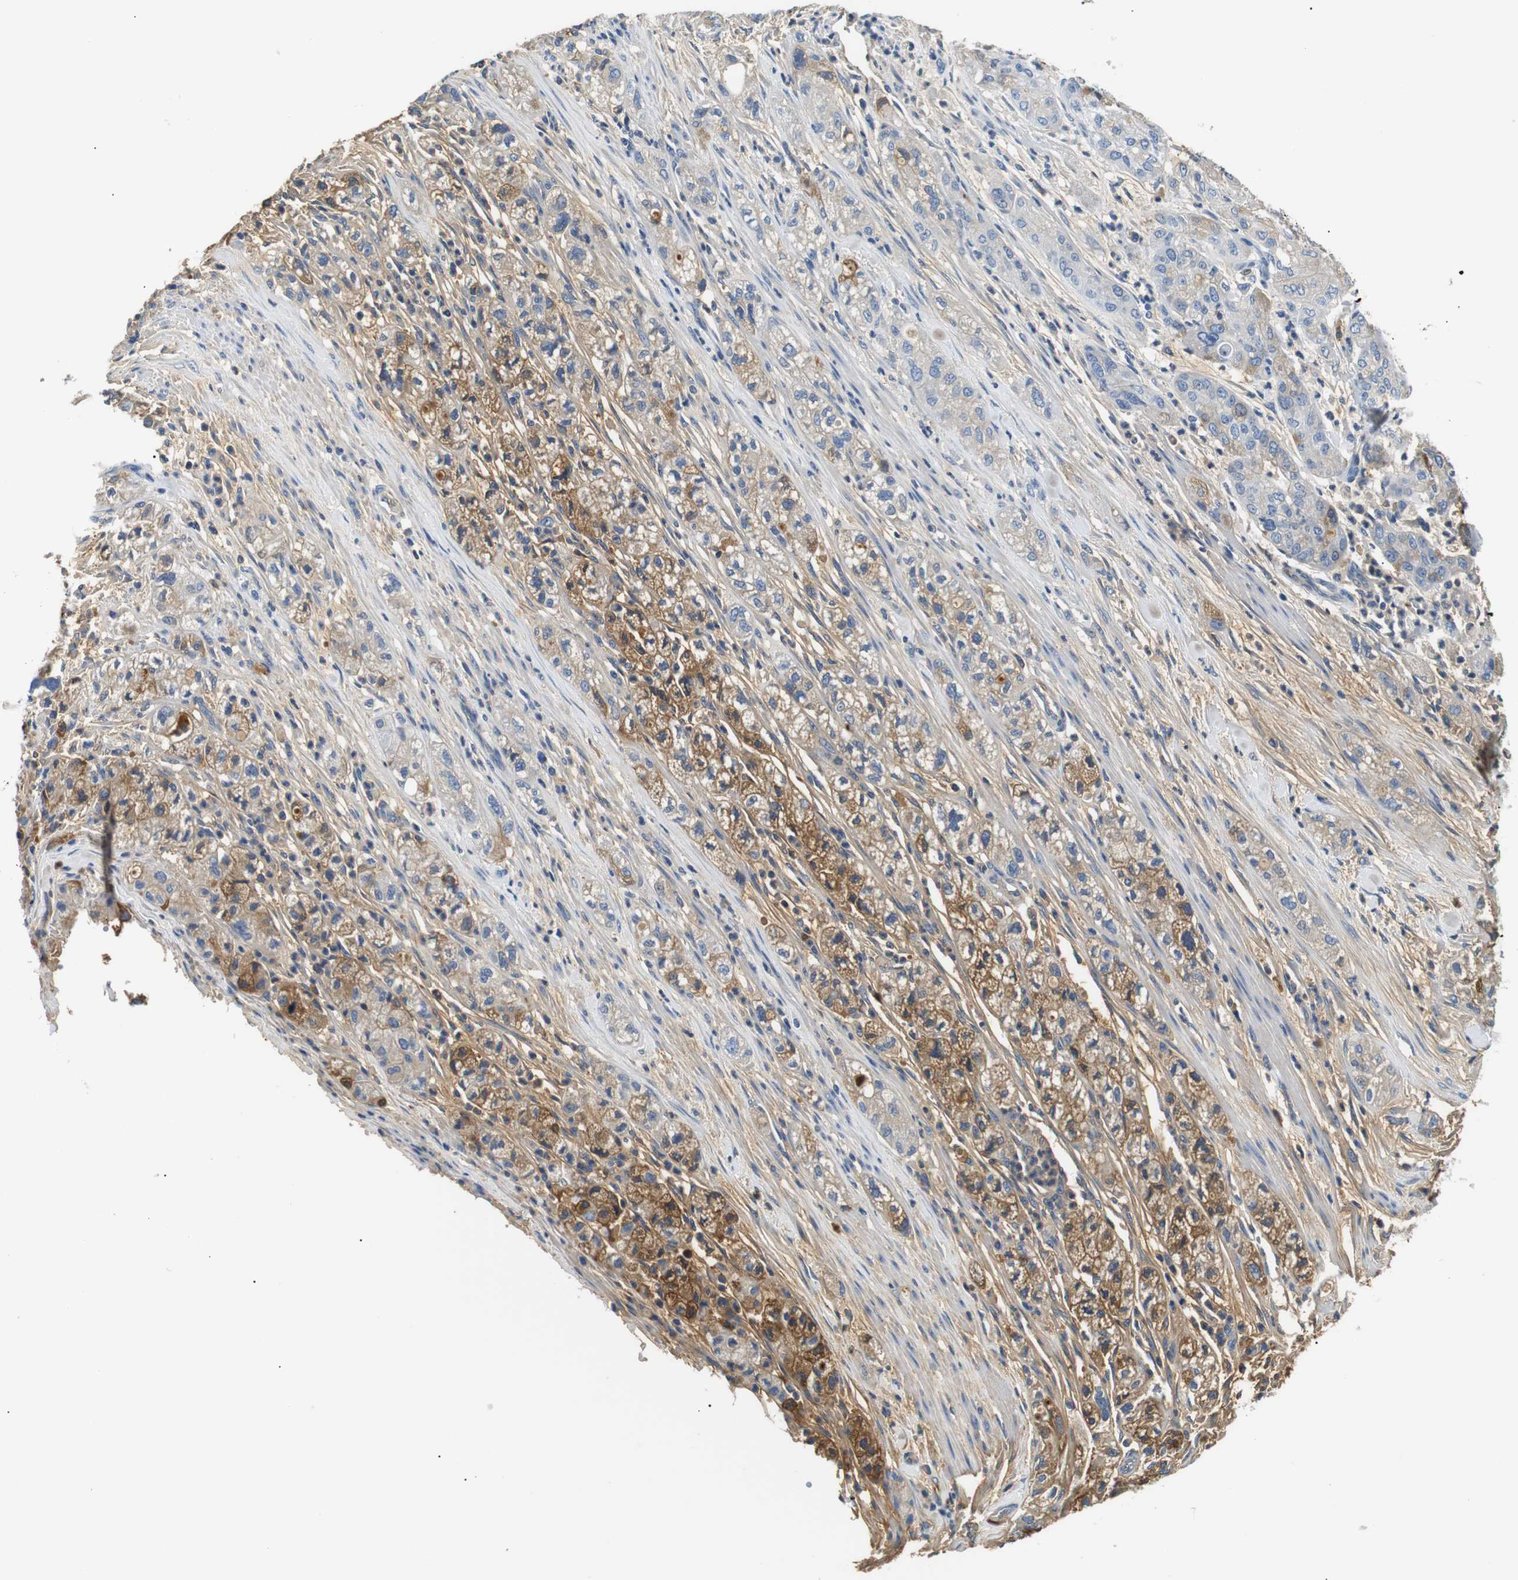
{"staining": {"intensity": "moderate", "quantity": "25%-75%", "location": "cytoplasmic/membranous"}, "tissue": "pancreatic cancer", "cell_type": "Tumor cells", "image_type": "cancer", "snomed": [{"axis": "morphology", "description": "Adenocarcinoma, NOS"}, {"axis": "topography", "description": "Pancreas"}], "caption": "Tumor cells display moderate cytoplasmic/membranous staining in approximately 25%-75% of cells in pancreatic adenocarcinoma. (Stains: DAB in brown, nuclei in blue, Microscopy: brightfield microscopy at high magnification).", "gene": "LHCGR", "patient": {"sex": "female", "age": 78}}